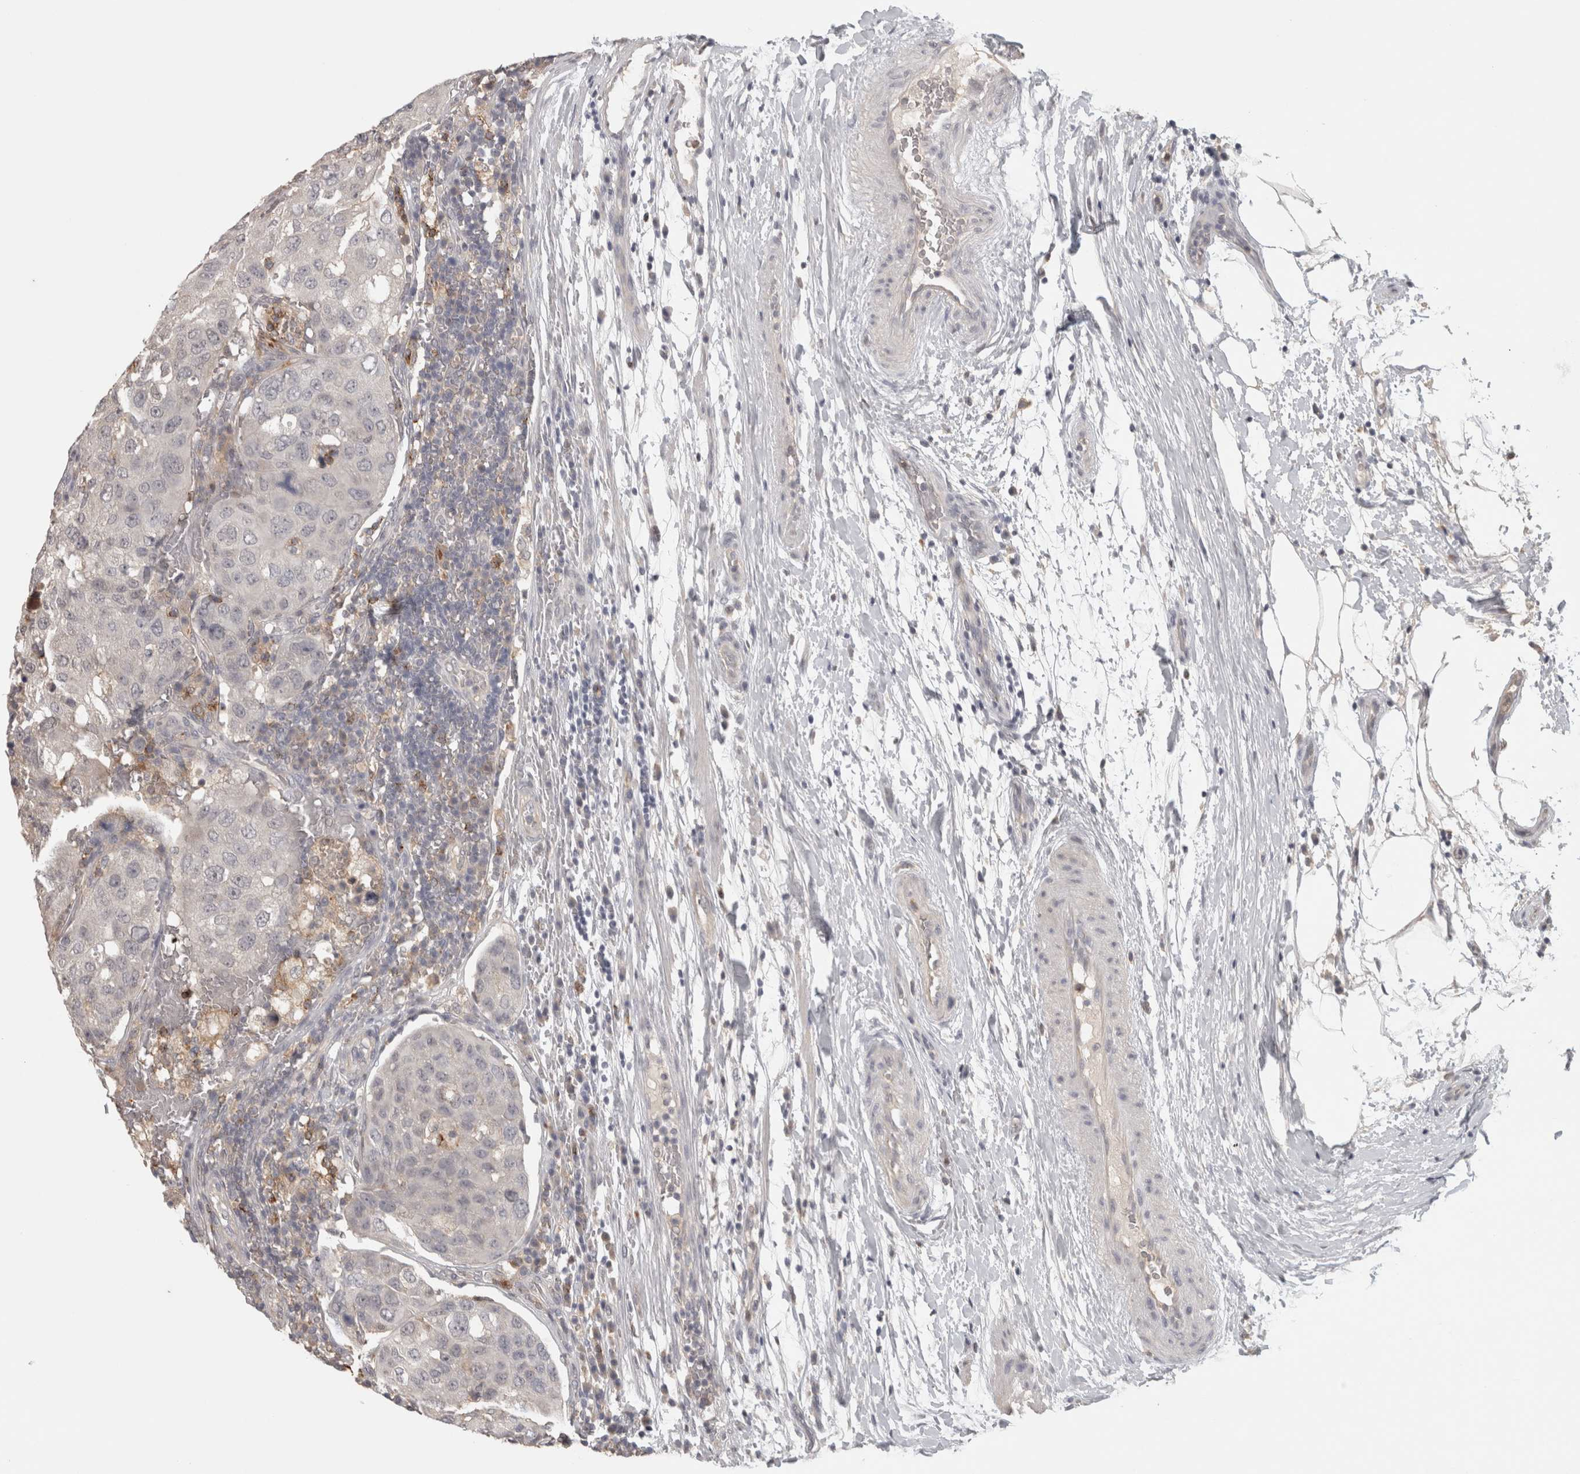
{"staining": {"intensity": "negative", "quantity": "none", "location": "none"}, "tissue": "urothelial cancer", "cell_type": "Tumor cells", "image_type": "cancer", "snomed": [{"axis": "morphology", "description": "Urothelial carcinoma, High grade"}, {"axis": "topography", "description": "Lymph node"}, {"axis": "topography", "description": "Urinary bladder"}], "caption": "The immunohistochemistry (IHC) micrograph has no significant positivity in tumor cells of urothelial carcinoma (high-grade) tissue. The staining is performed using DAB brown chromogen with nuclei counter-stained in using hematoxylin.", "gene": "HAVCR2", "patient": {"sex": "male", "age": 51}}